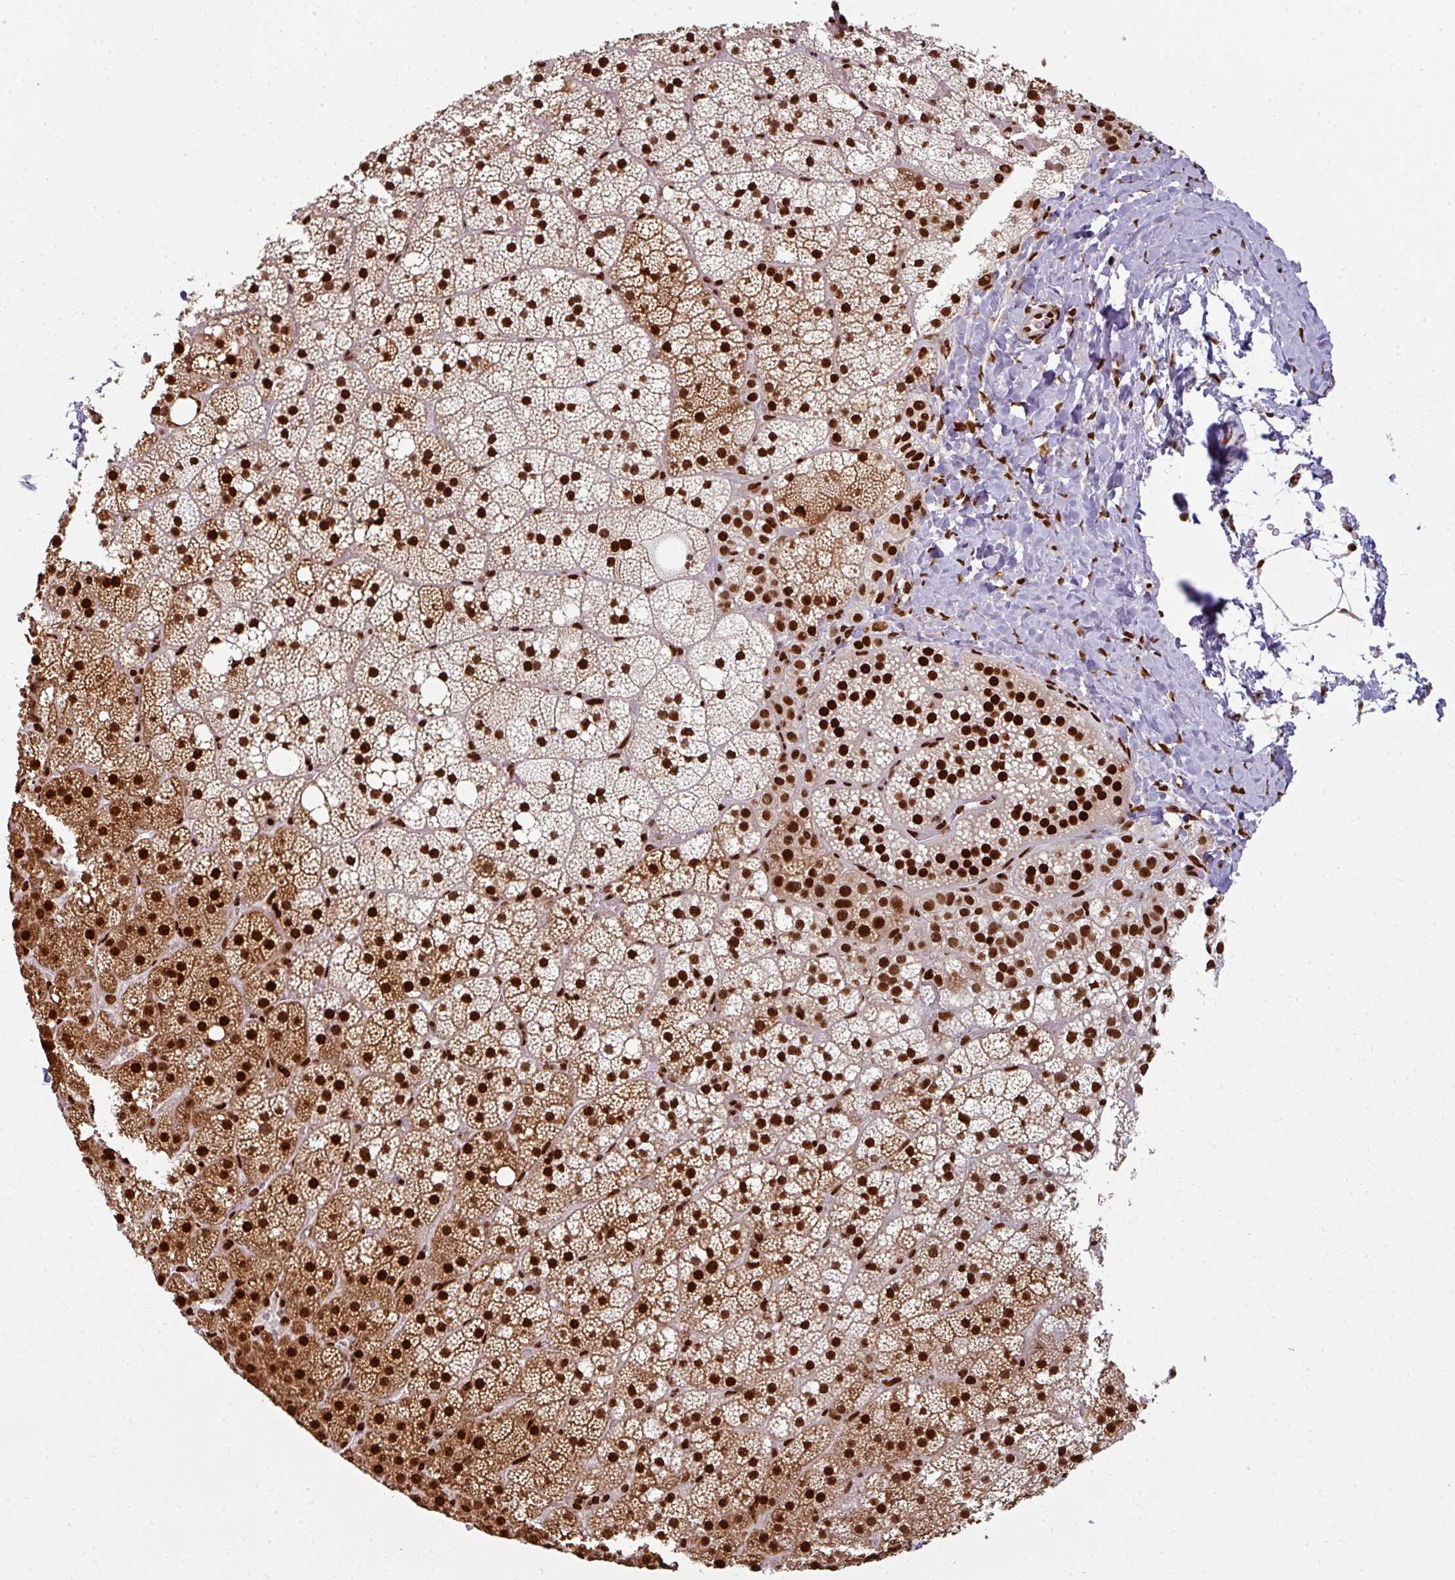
{"staining": {"intensity": "strong", "quantity": ">75%", "location": "cytoplasmic/membranous,nuclear"}, "tissue": "adrenal gland", "cell_type": "Glandular cells", "image_type": "normal", "snomed": [{"axis": "morphology", "description": "Normal tissue, NOS"}, {"axis": "topography", "description": "Adrenal gland"}], "caption": "The micrograph displays immunohistochemical staining of benign adrenal gland. There is strong cytoplasmic/membranous,nuclear positivity is identified in about >75% of glandular cells.", "gene": "SIK3", "patient": {"sex": "male", "age": 53}}